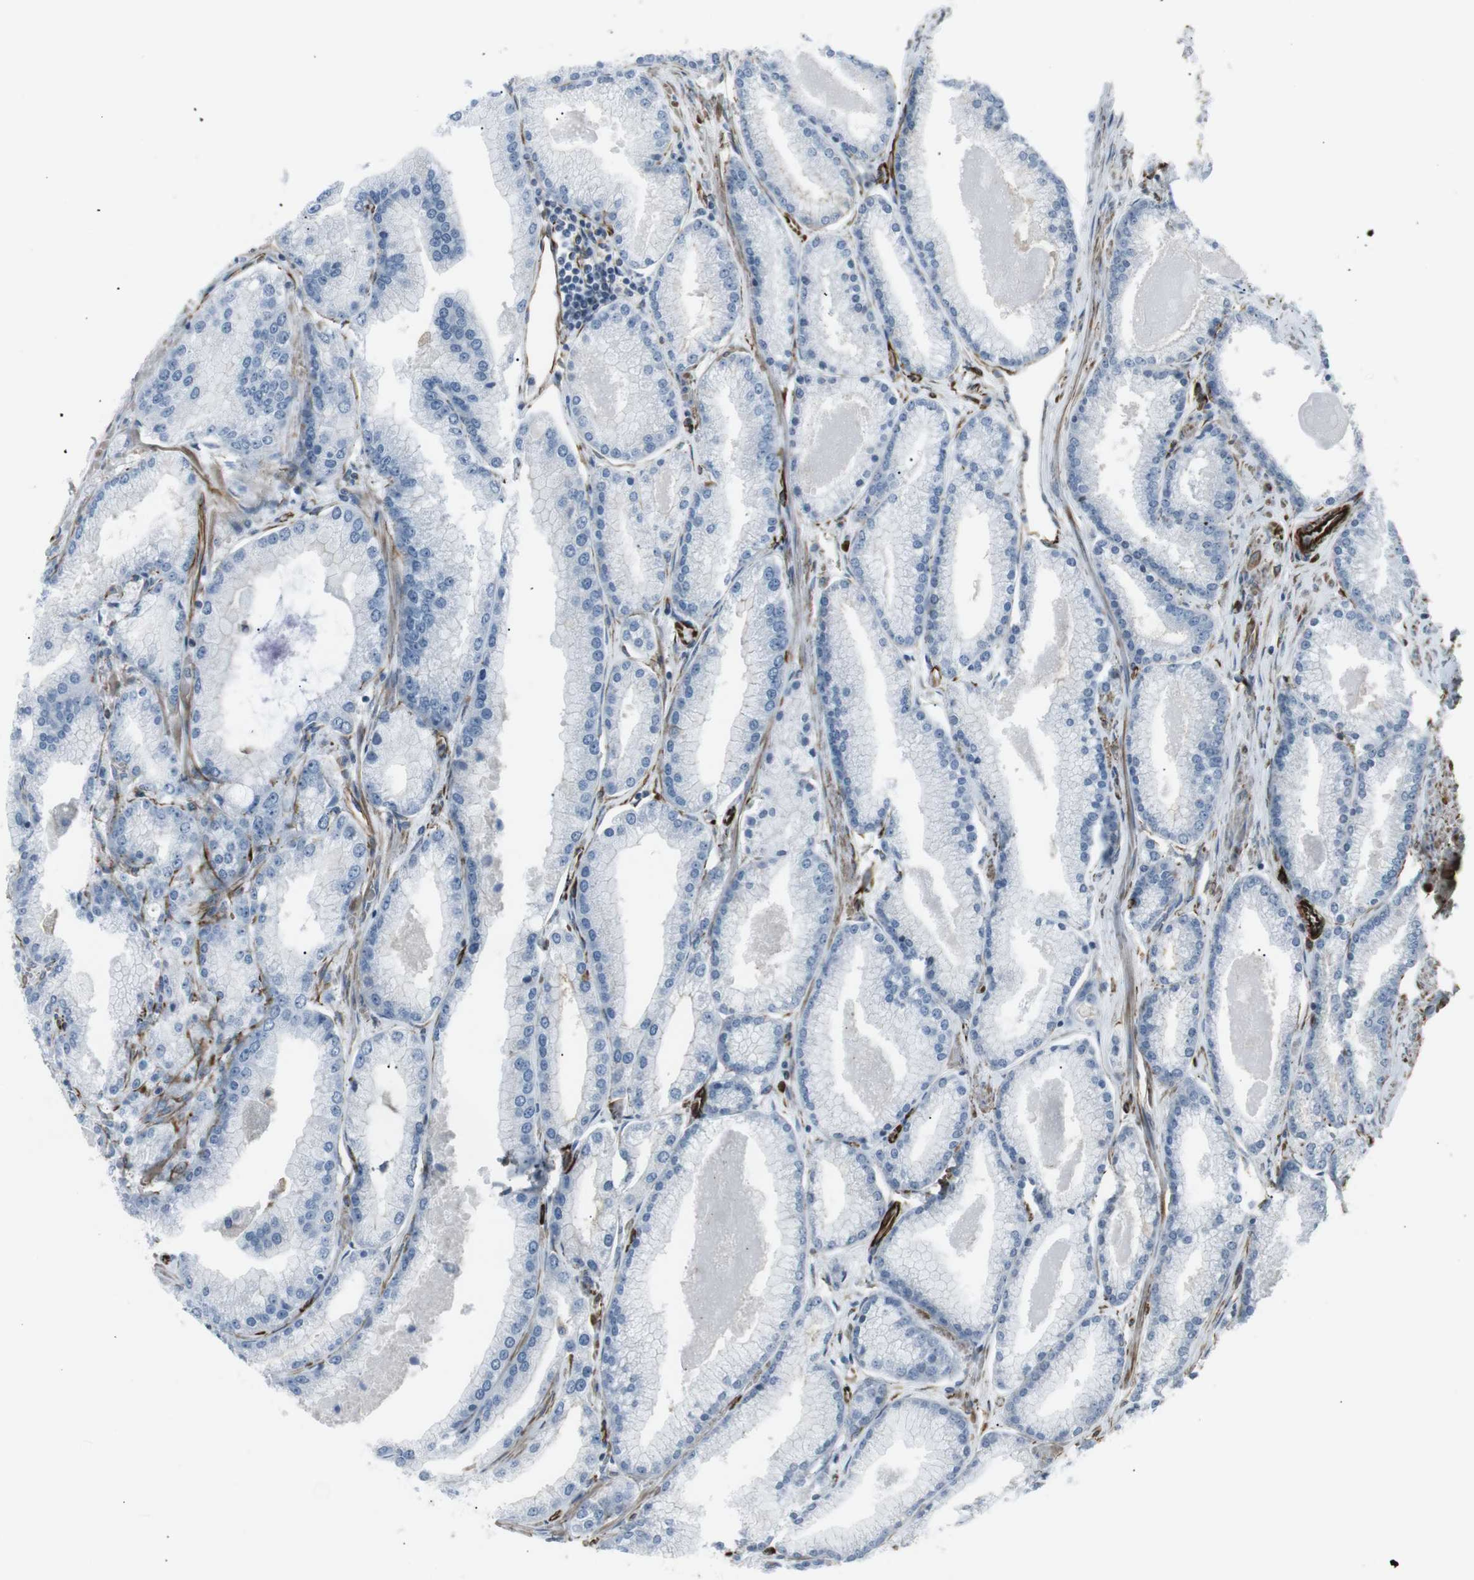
{"staining": {"intensity": "negative", "quantity": "none", "location": "none"}, "tissue": "prostate cancer", "cell_type": "Tumor cells", "image_type": "cancer", "snomed": [{"axis": "morphology", "description": "Adenocarcinoma, High grade"}, {"axis": "topography", "description": "Prostate"}], "caption": "Tumor cells show no significant expression in high-grade adenocarcinoma (prostate).", "gene": "ZDHHC6", "patient": {"sex": "male", "age": 61}}